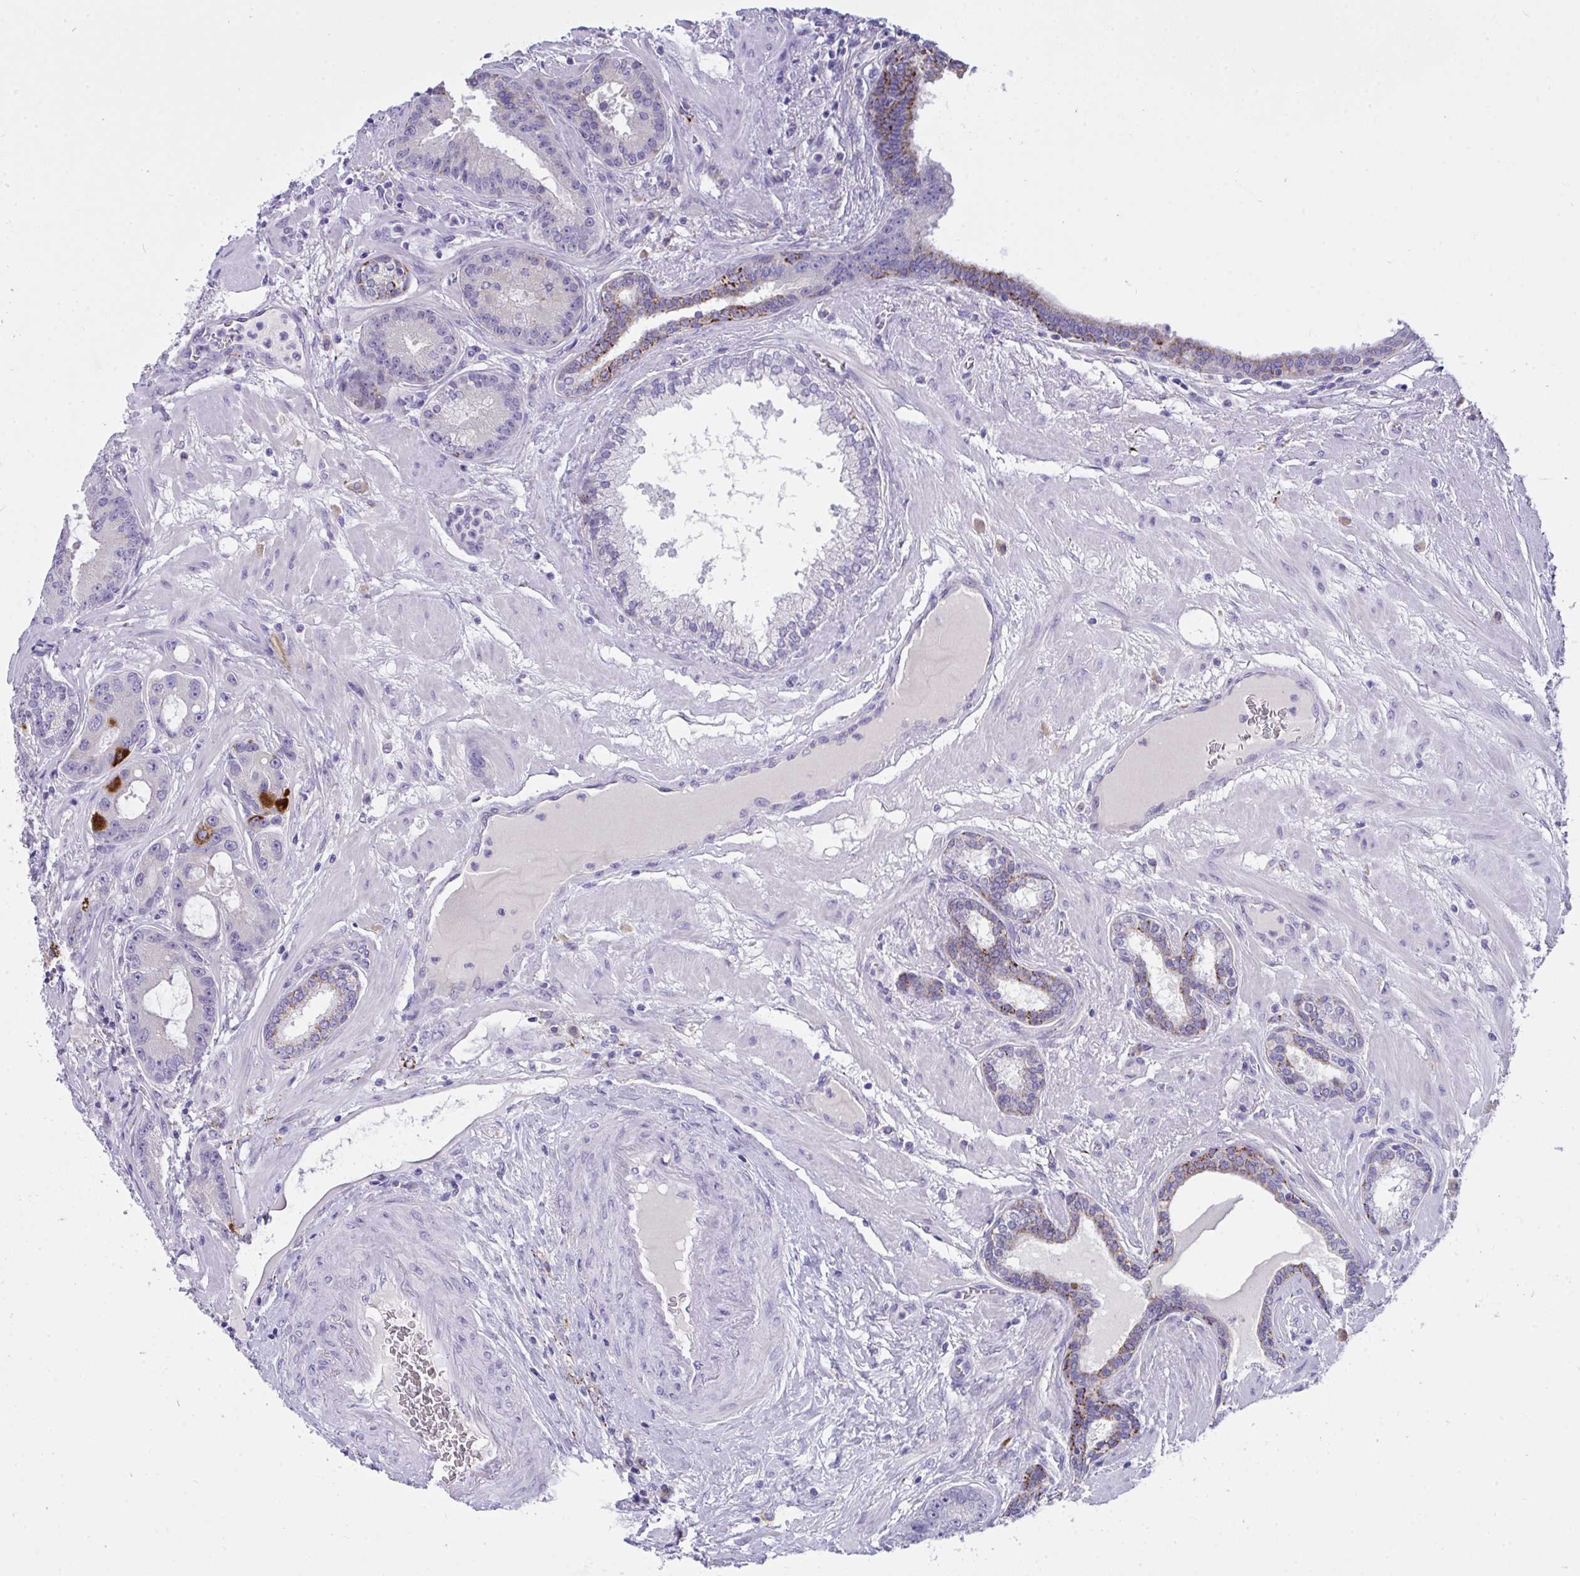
{"staining": {"intensity": "strong", "quantity": "<25%", "location": "cytoplasmic/membranous"}, "tissue": "prostate cancer", "cell_type": "Tumor cells", "image_type": "cancer", "snomed": [{"axis": "morphology", "description": "Adenocarcinoma, High grade"}, {"axis": "topography", "description": "Prostate"}], "caption": "Immunohistochemistry photomicrograph of human prostate adenocarcinoma (high-grade) stained for a protein (brown), which displays medium levels of strong cytoplasmic/membranous expression in about <25% of tumor cells.", "gene": "SEMA6B", "patient": {"sex": "male", "age": 65}}